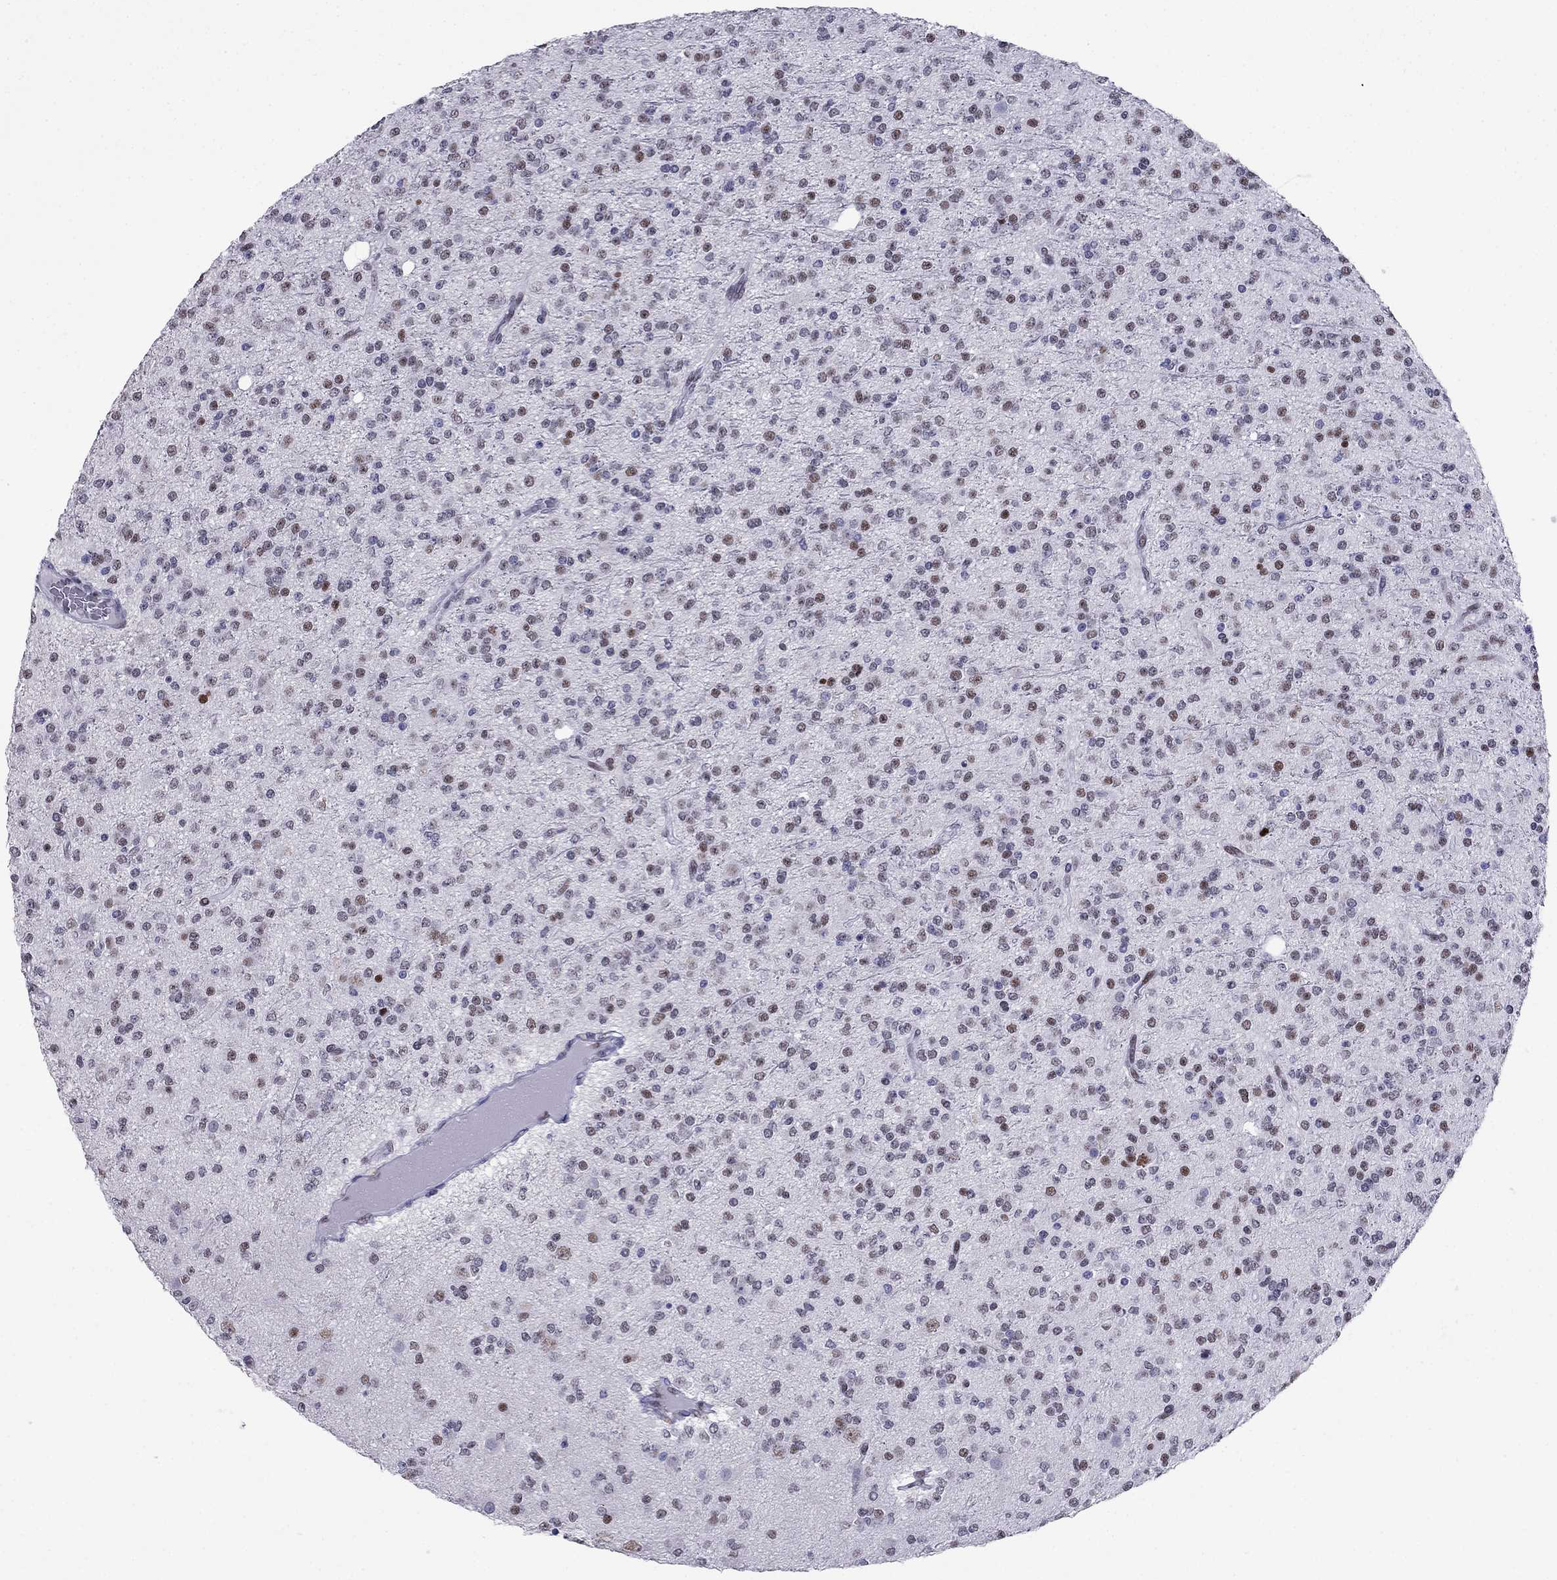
{"staining": {"intensity": "moderate", "quantity": "<25%", "location": "nuclear"}, "tissue": "glioma", "cell_type": "Tumor cells", "image_type": "cancer", "snomed": [{"axis": "morphology", "description": "Glioma, malignant, Low grade"}, {"axis": "topography", "description": "Brain"}], "caption": "Glioma stained with a brown dye reveals moderate nuclear positive positivity in about <25% of tumor cells.", "gene": "PPM1G", "patient": {"sex": "male", "age": 27}}